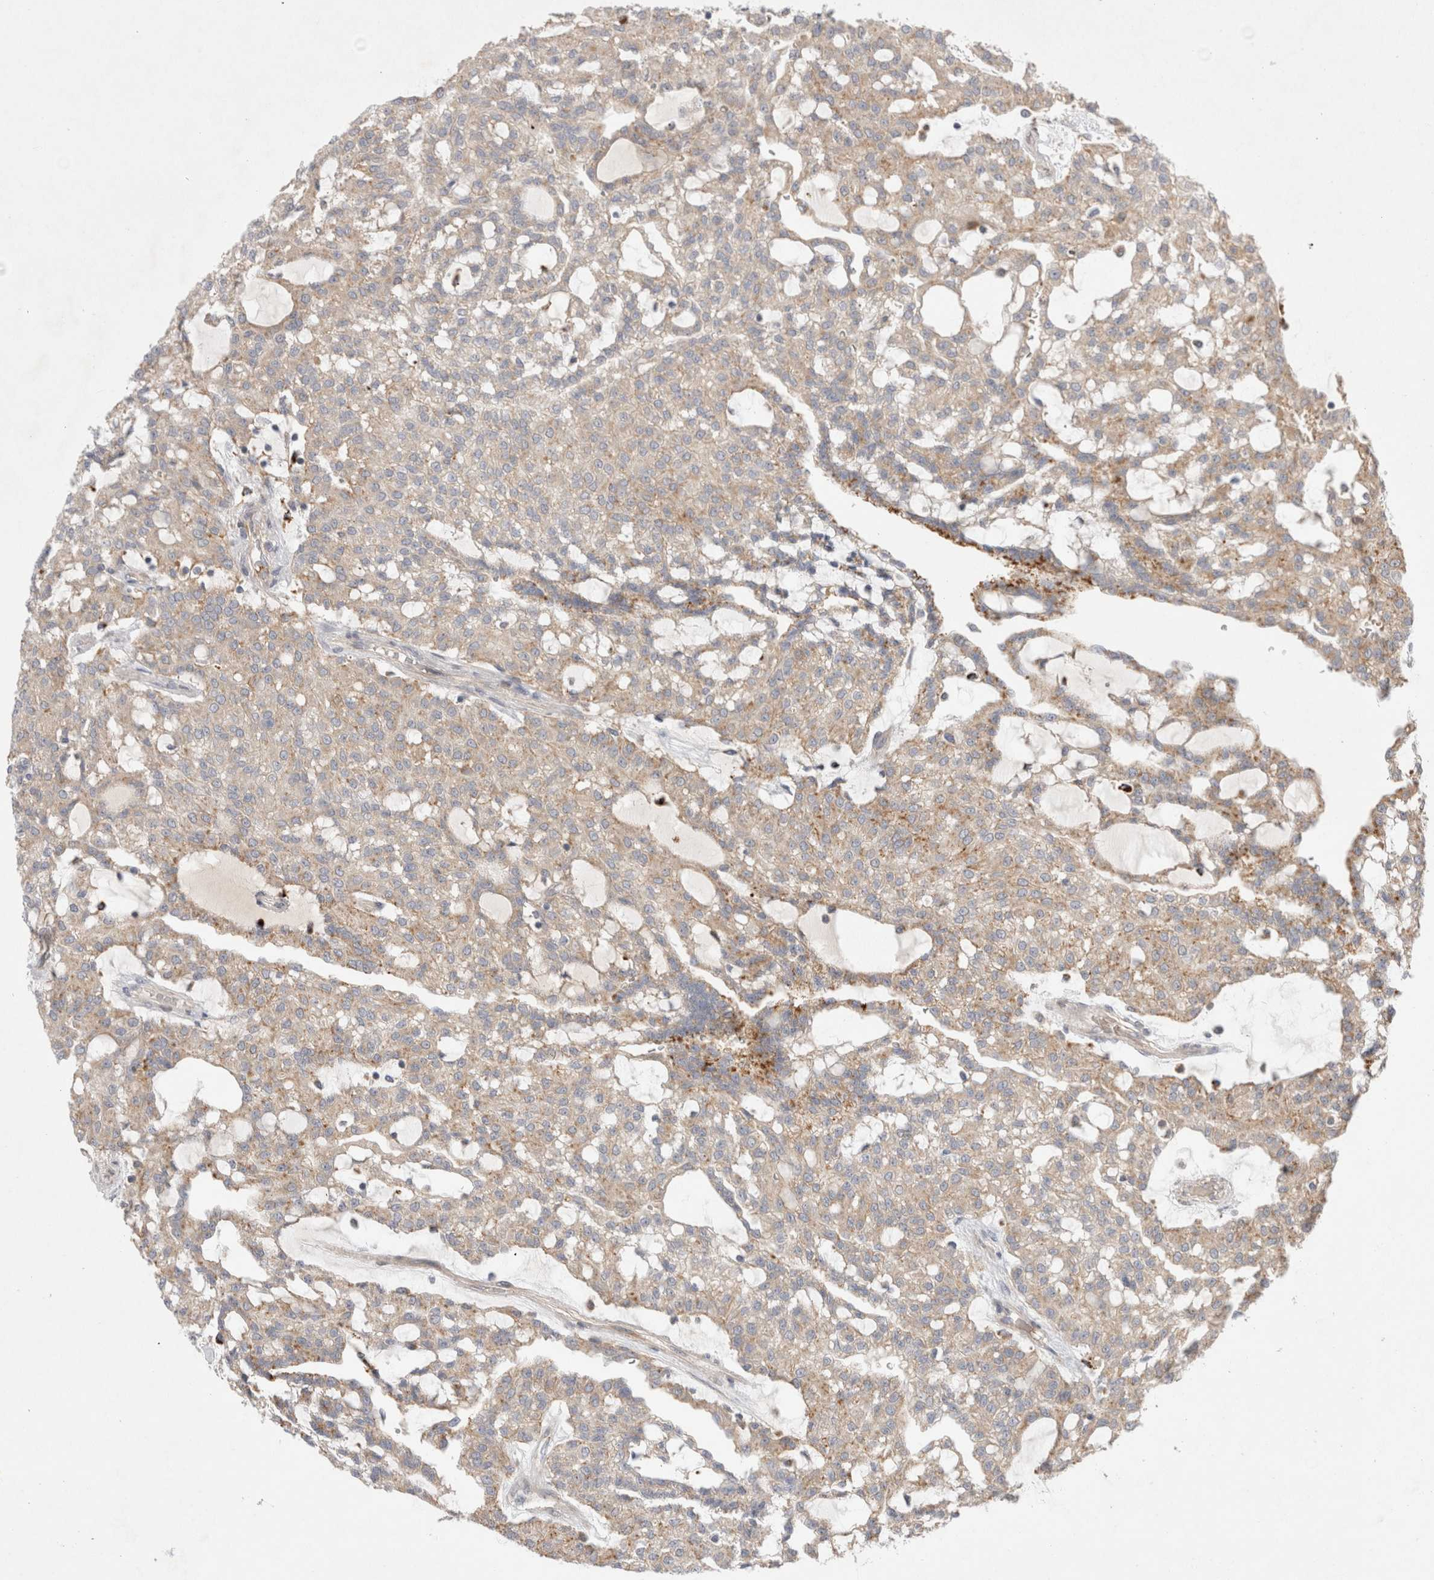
{"staining": {"intensity": "weak", "quantity": ">75%", "location": "cytoplasmic/membranous"}, "tissue": "renal cancer", "cell_type": "Tumor cells", "image_type": "cancer", "snomed": [{"axis": "morphology", "description": "Adenocarcinoma, NOS"}, {"axis": "topography", "description": "Kidney"}], "caption": "High-magnification brightfield microscopy of renal cancer stained with DAB (brown) and counterstained with hematoxylin (blue). tumor cells exhibit weak cytoplasmic/membranous positivity is identified in approximately>75% of cells.", "gene": "NPC1", "patient": {"sex": "male", "age": 63}}